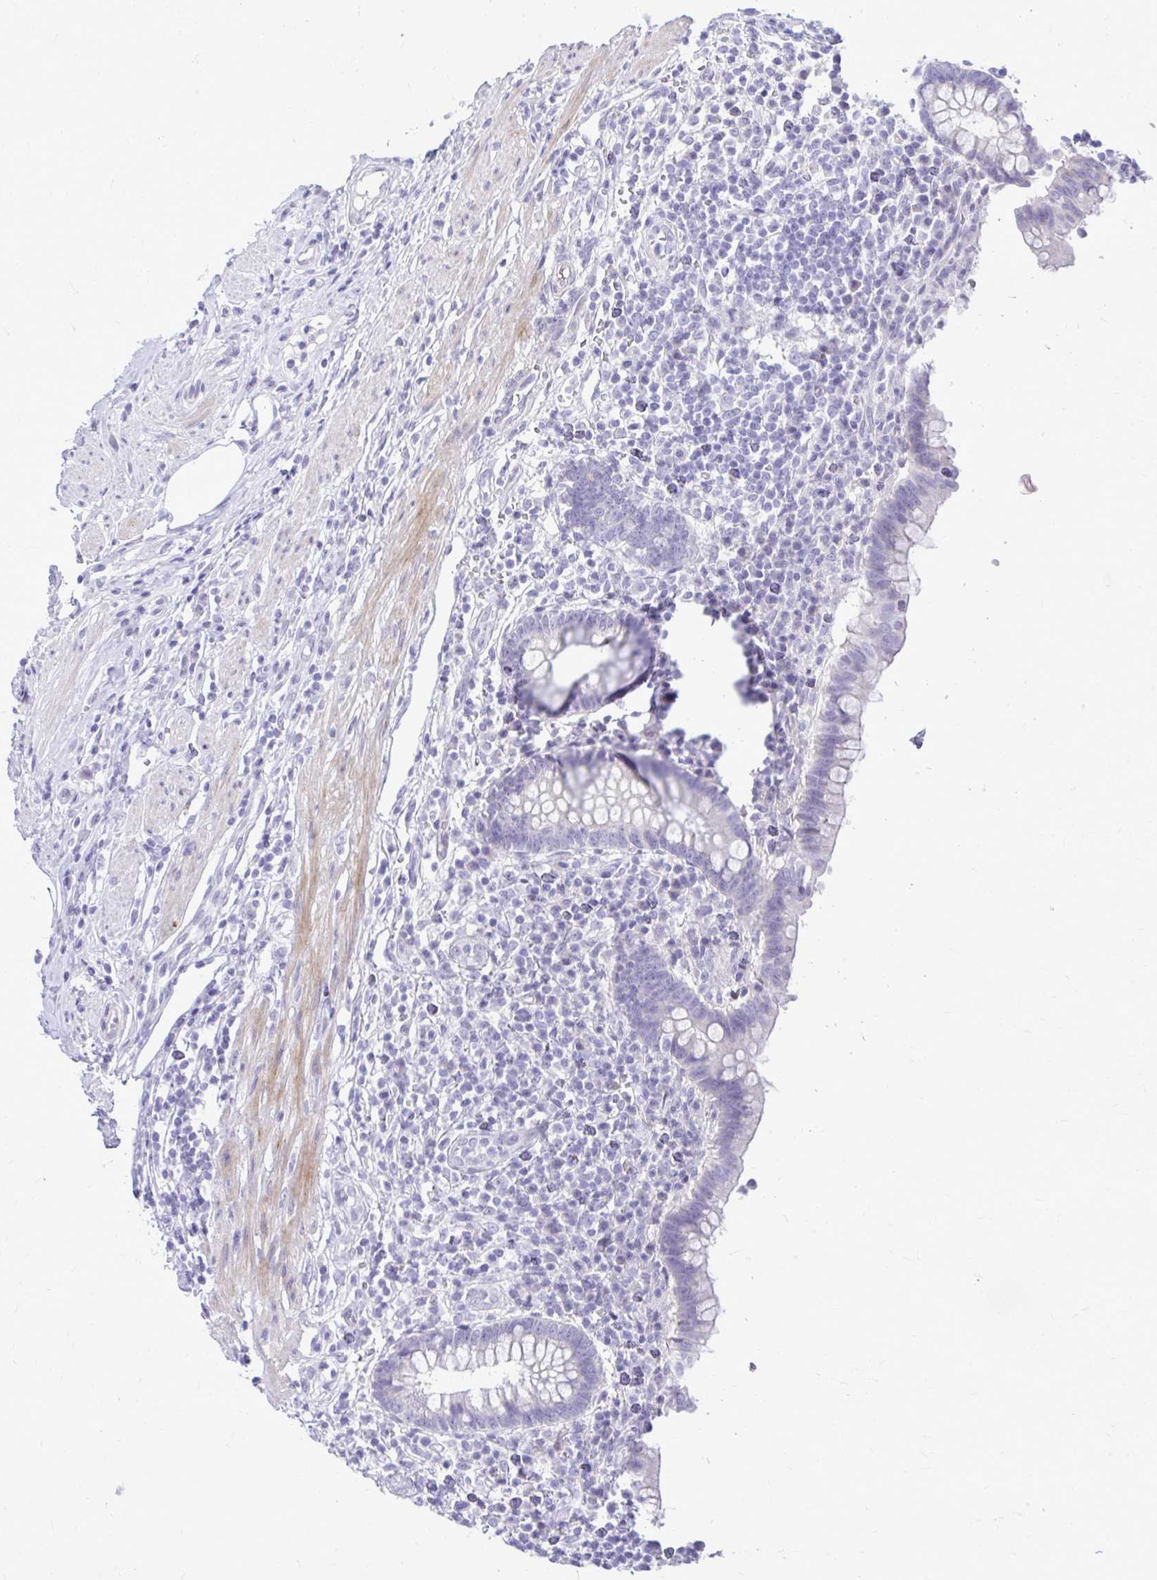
{"staining": {"intensity": "negative", "quantity": "none", "location": "none"}, "tissue": "appendix", "cell_type": "Glandular cells", "image_type": "normal", "snomed": [{"axis": "morphology", "description": "Normal tissue, NOS"}, {"axis": "topography", "description": "Appendix"}], "caption": "This is a photomicrograph of IHC staining of unremarkable appendix, which shows no staining in glandular cells.", "gene": "GABRA1", "patient": {"sex": "female", "age": 56}}